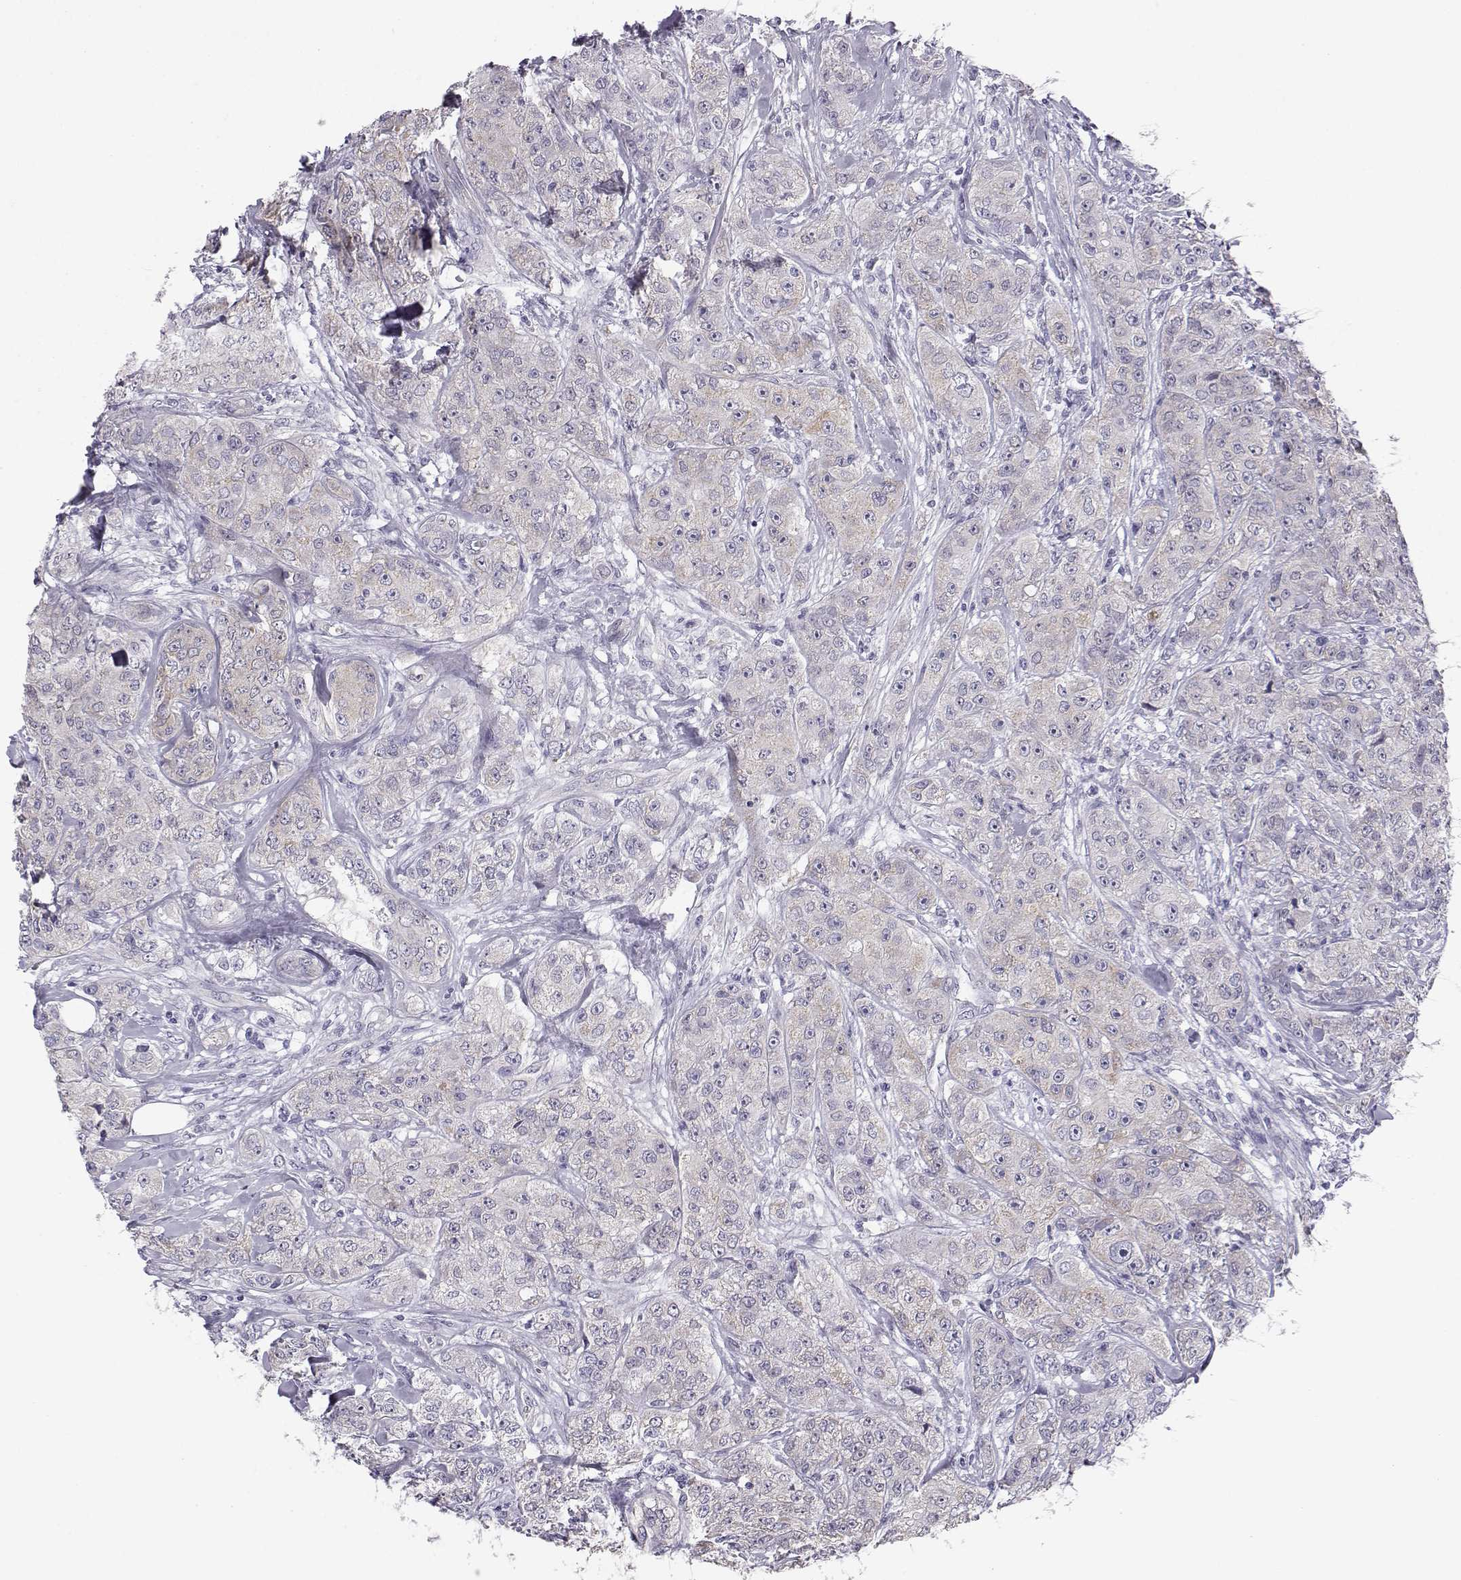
{"staining": {"intensity": "negative", "quantity": "none", "location": "none"}, "tissue": "breast cancer", "cell_type": "Tumor cells", "image_type": "cancer", "snomed": [{"axis": "morphology", "description": "Duct carcinoma"}, {"axis": "topography", "description": "Breast"}], "caption": "IHC image of breast infiltrating ductal carcinoma stained for a protein (brown), which displays no expression in tumor cells.", "gene": "KCNMB4", "patient": {"sex": "female", "age": 43}}